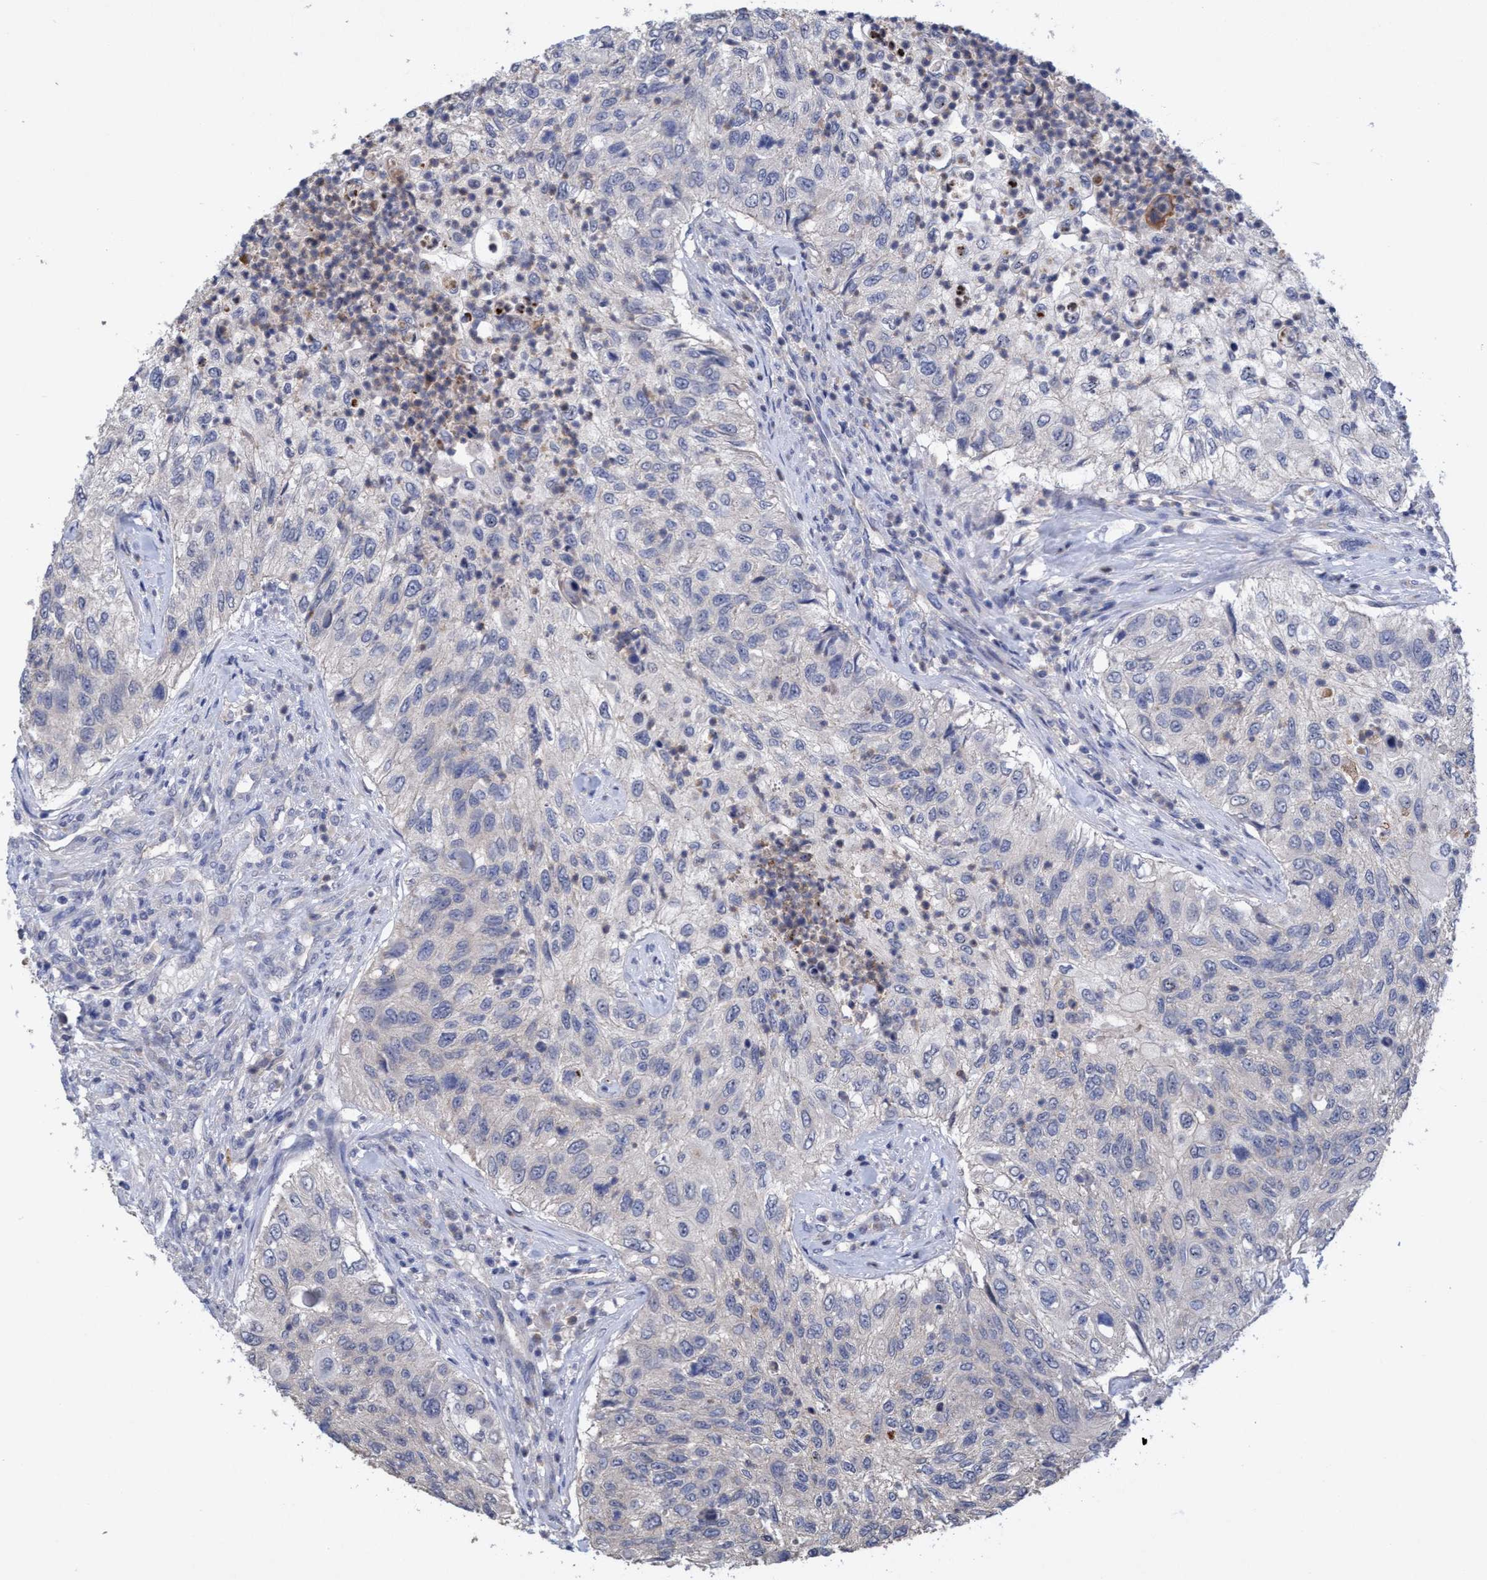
{"staining": {"intensity": "negative", "quantity": "none", "location": "none"}, "tissue": "urothelial cancer", "cell_type": "Tumor cells", "image_type": "cancer", "snomed": [{"axis": "morphology", "description": "Urothelial carcinoma, High grade"}, {"axis": "topography", "description": "Urinary bladder"}], "caption": "Immunohistochemical staining of urothelial carcinoma (high-grade) reveals no significant staining in tumor cells.", "gene": "SEMA4D", "patient": {"sex": "female", "age": 60}}